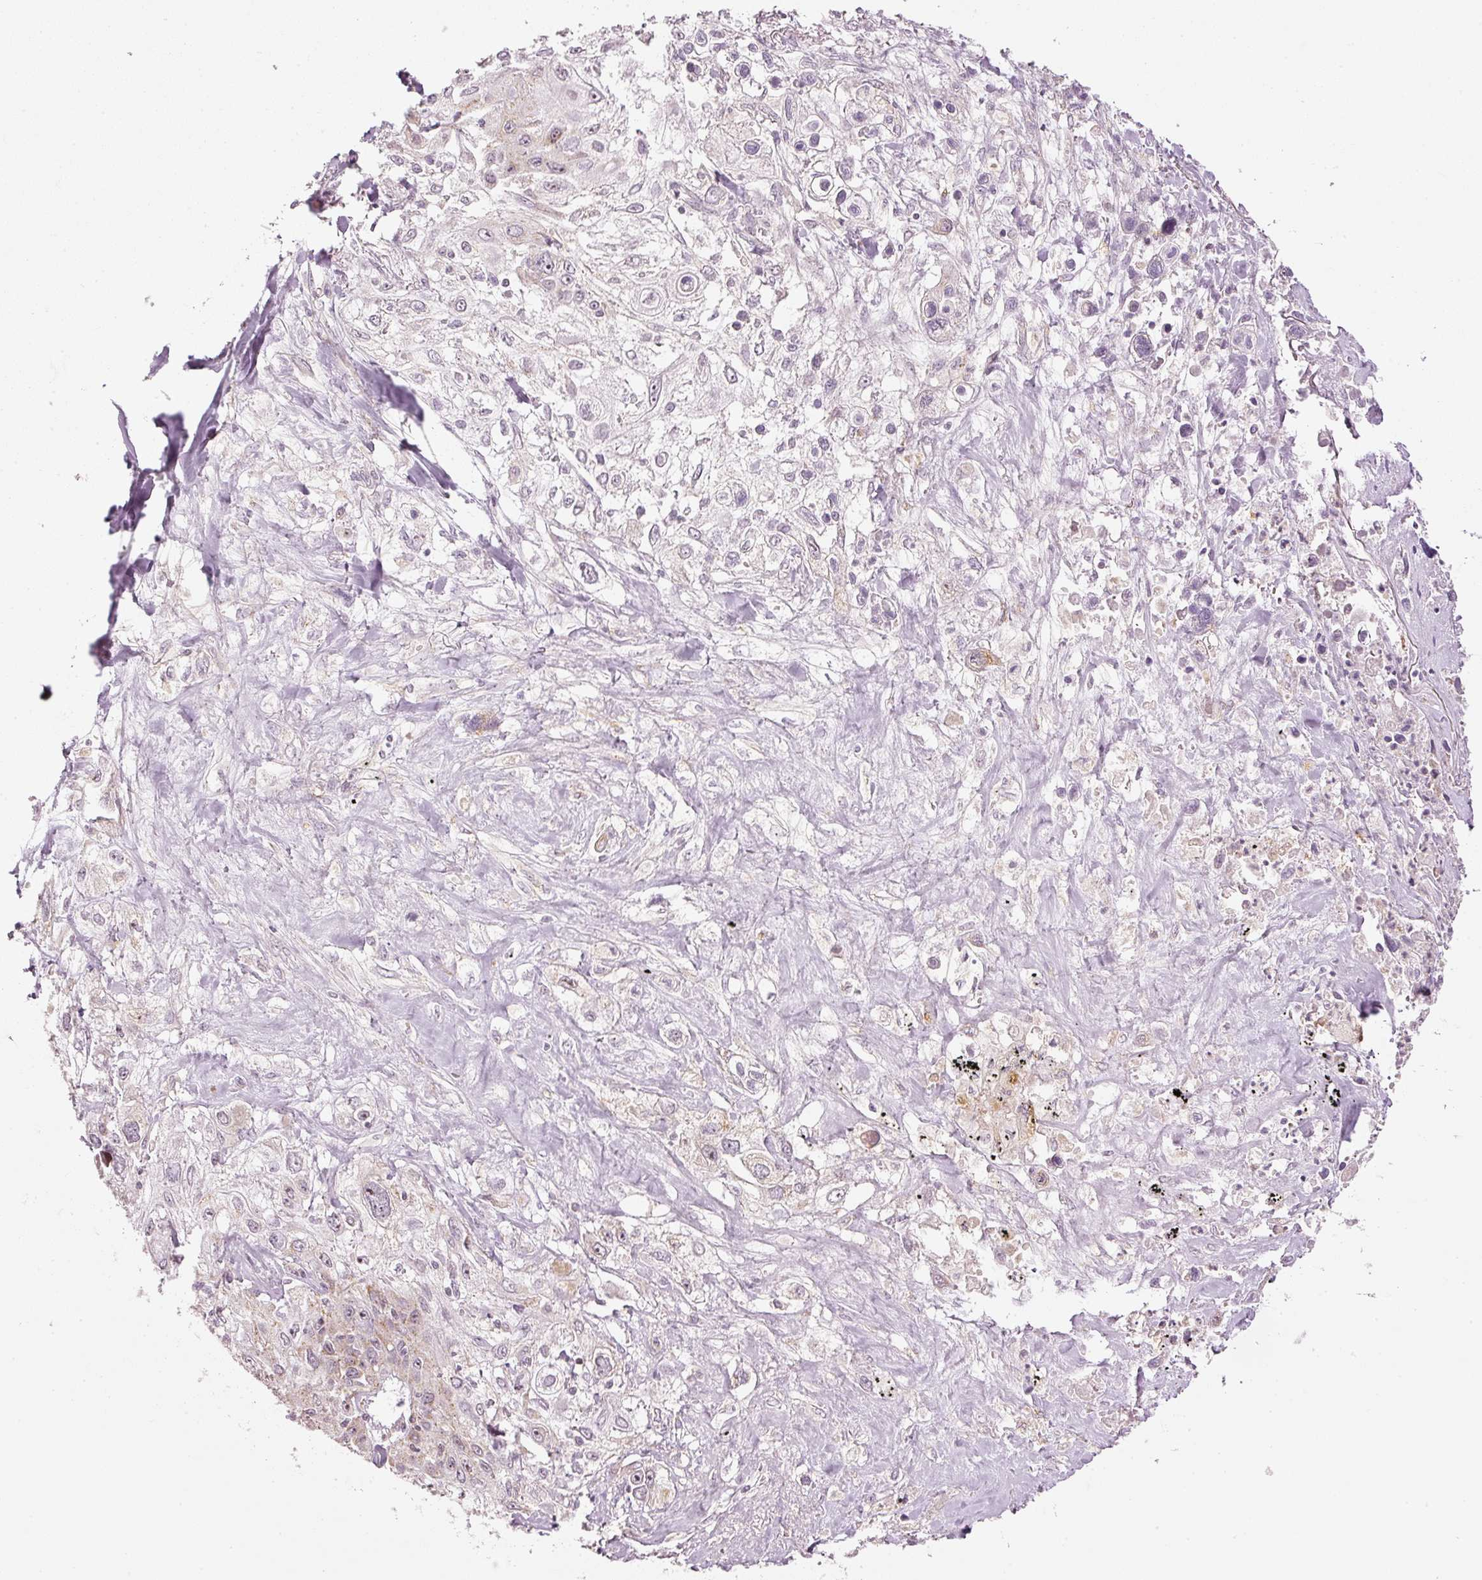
{"staining": {"intensity": "weak", "quantity": "25%-75%", "location": "cytoplasmic/membranous"}, "tissue": "lung cancer", "cell_type": "Tumor cells", "image_type": "cancer", "snomed": [{"axis": "morphology", "description": "Squamous cell carcinoma, NOS"}, {"axis": "topography", "description": "Lung"}], "caption": "Human lung squamous cell carcinoma stained for a protein (brown) reveals weak cytoplasmic/membranous positive positivity in approximately 25%-75% of tumor cells.", "gene": "CDC20B", "patient": {"sex": "female", "age": 69}}